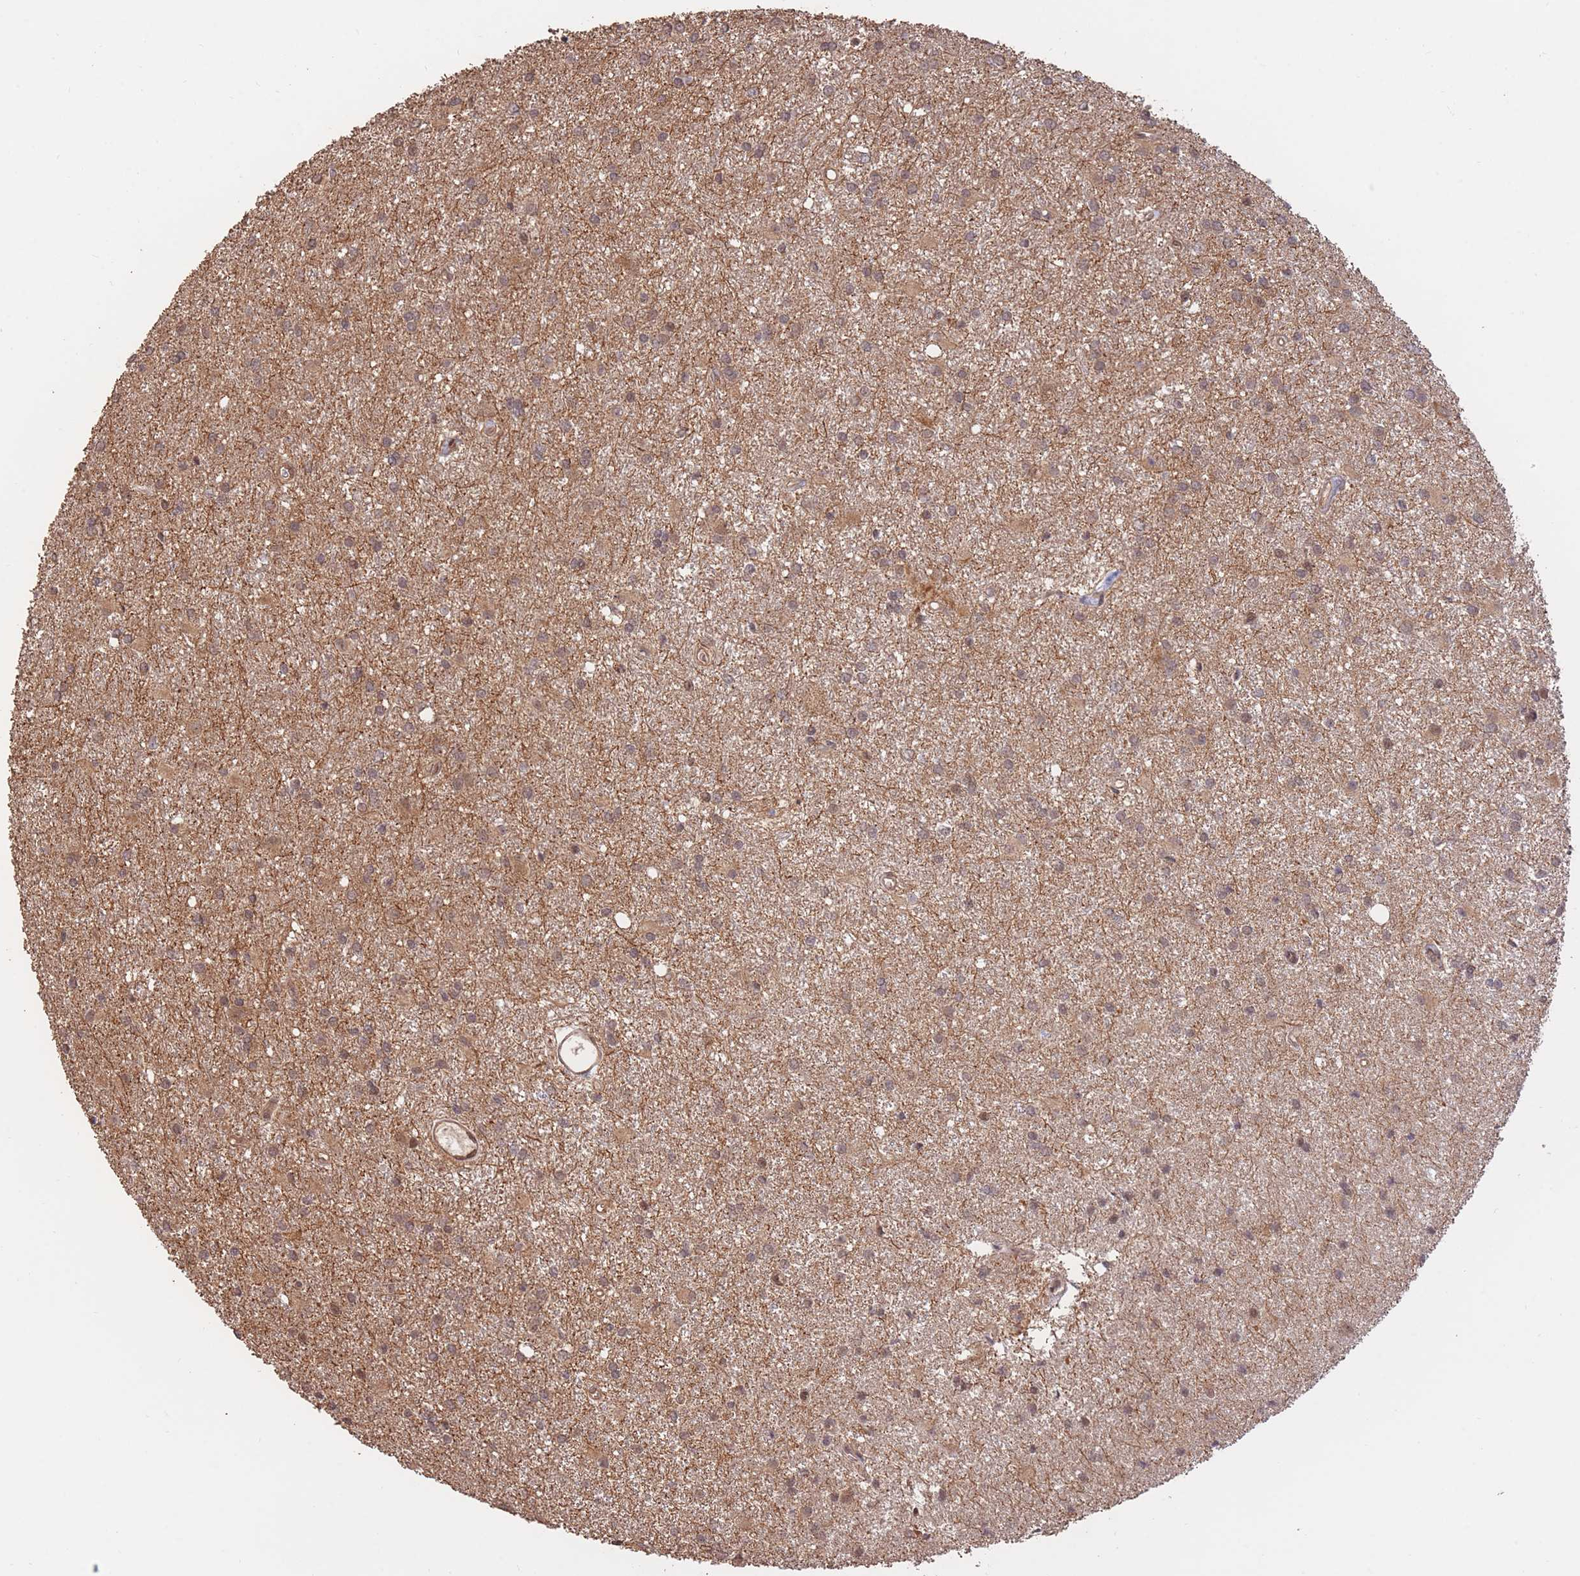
{"staining": {"intensity": "weak", "quantity": "25%-75%", "location": "cytoplasmic/membranous"}, "tissue": "glioma", "cell_type": "Tumor cells", "image_type": "cancer", "snomed": [{"axis": "morphology", "description": "Glioma, malignant, High grade"}, {"axis": "topography", "description": "Brain"}], "caption": "A low amount of weak cytoplasmic/membranous positivity is identified in about 25%-75% of tumor cells in glioma tissue.", "gene": "RGS14", "patient": {"sex": "female", "age": 50}}